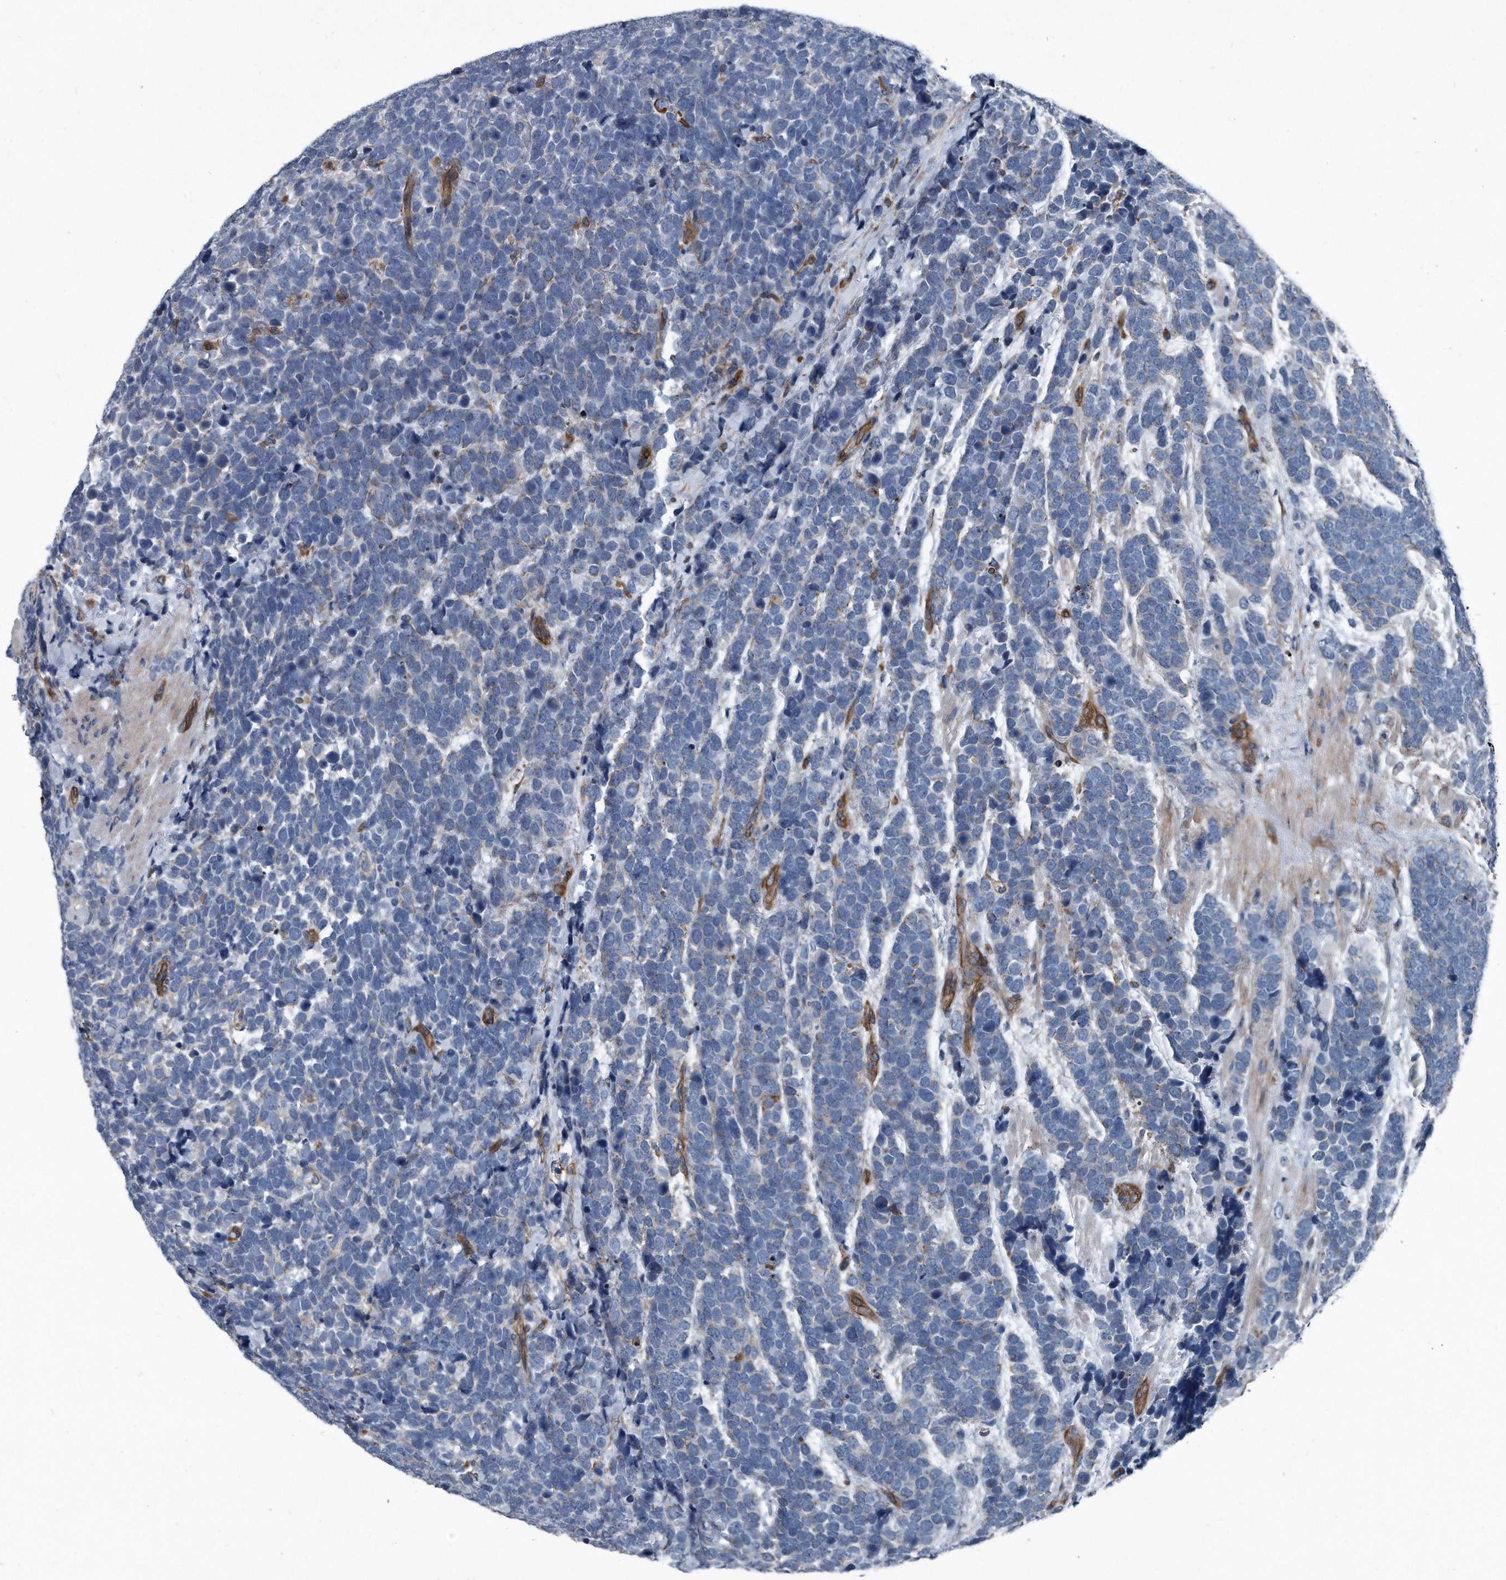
{"staining": {"intensity": "negative", "quantity": "none", "location": "none"}, "tissue": "urothelial cancer", "cell_type": "Tumor cells", "image_type": "cancer", "snomed": [{"axis": "morphology", "description": "Urothelial carcinoma, High grade"}, {"axis": "topography", "description": "Urinary bladder"}], "caption": "IHC histopathology image of human high-grade urothelial carcinoma stained for a protein (brown), which demonstrates no staining in tumor cells.", "gene": "PLEC", "patient": {"sex": "female", "age": 82}}